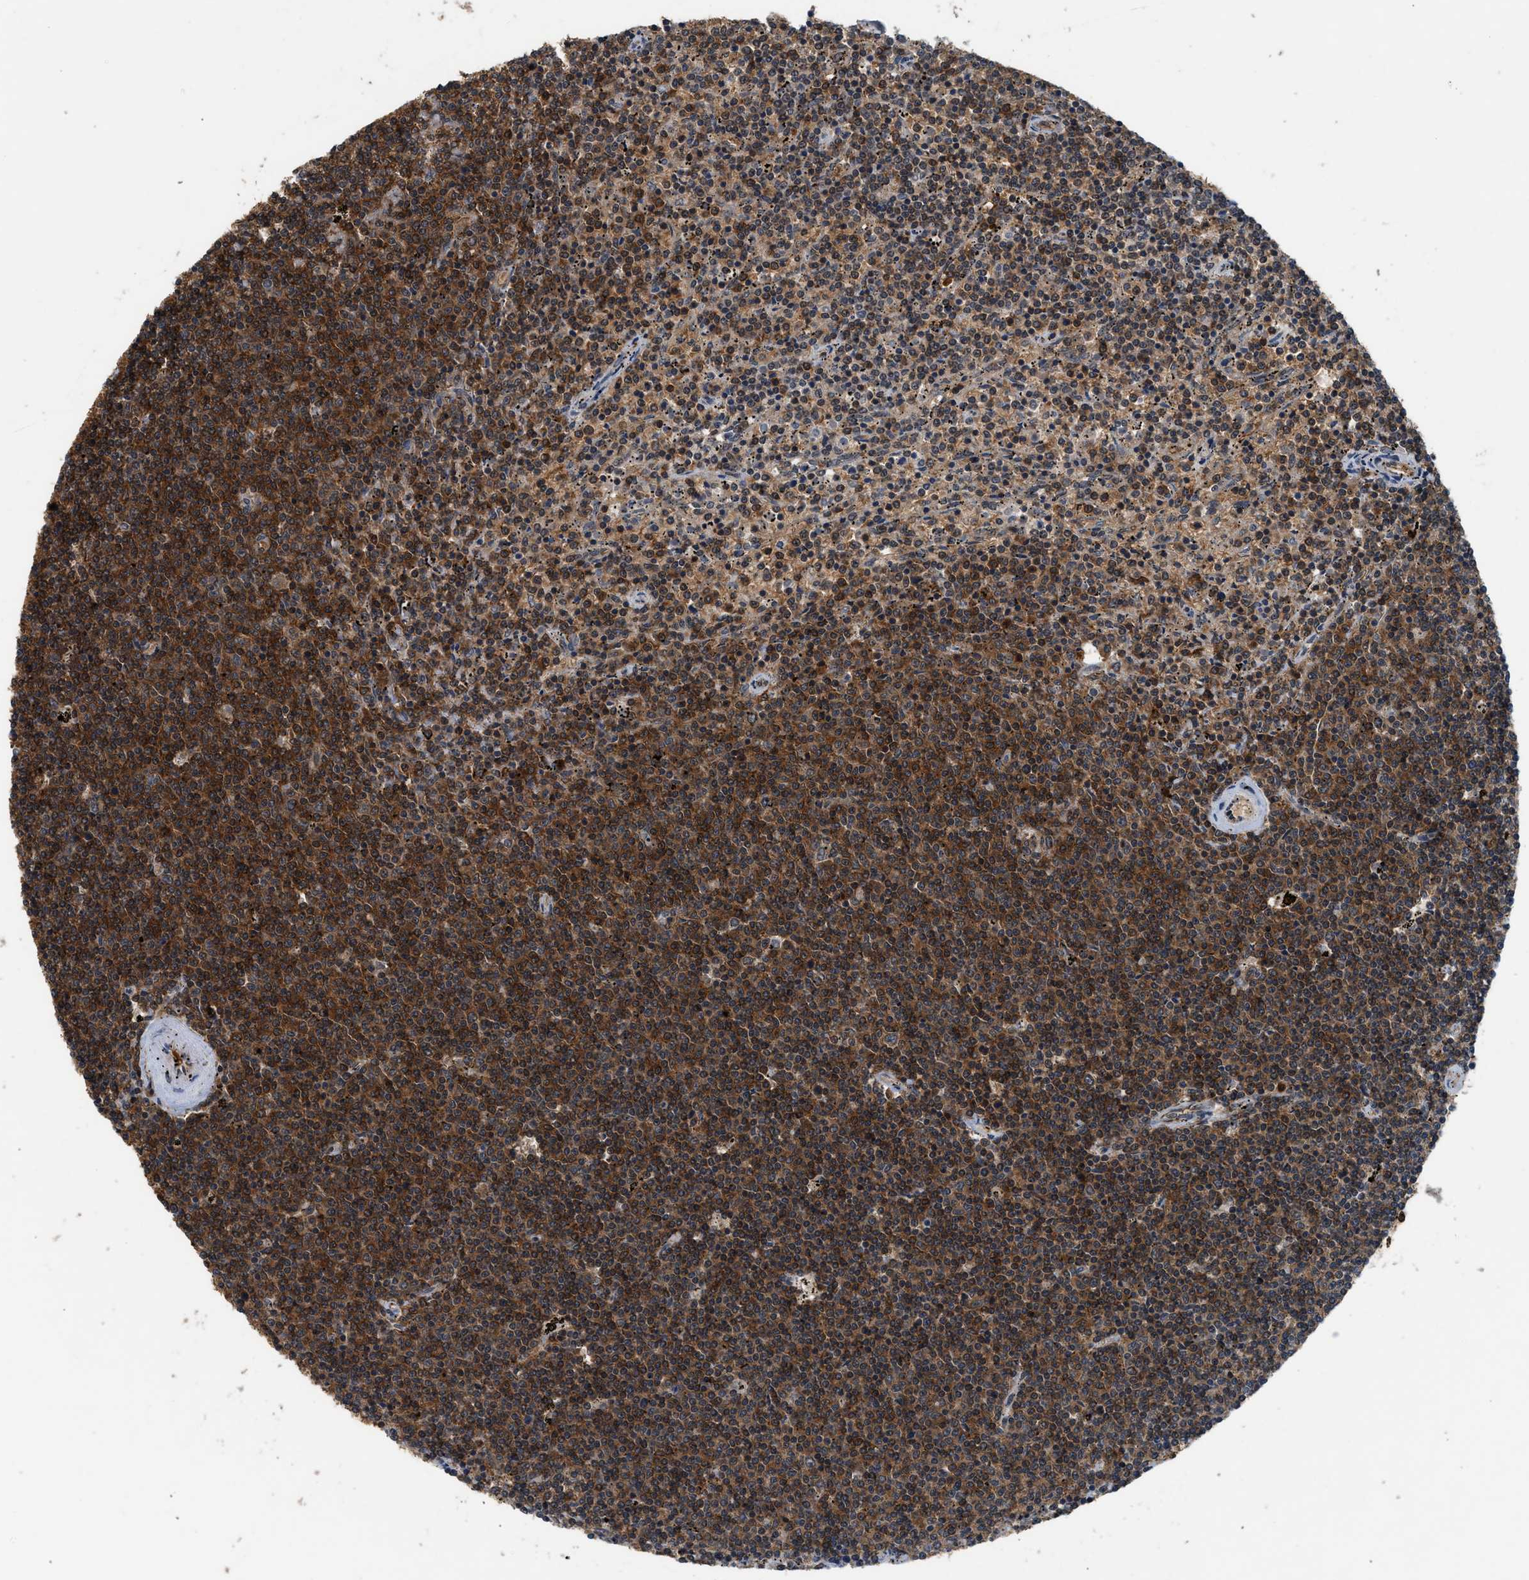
{"staining": {"intensity": "moderate", "quantity": "25%-75%", "location": "cytoplasmic/membranous"}, "tissue": "lymphoma", "cell_type": "Tumor cells", "image_type": "cancer", "snomed": [{"axis": "morphology", "description": "Malignant lymphoma, non-Hodgkin's type, Low grade"}, {"axis": "topography", "description": "Spleen"}], "caption": "Moderate cytoplasmic/membranous positivity for a protein is seen in approximately 25%-75% of tumor cells of malignant lymphoma, non-Hodgkin's type (low-grade) using immunohistochemistry (IHC).", "gene": "OXSR1", "patient": {"sex": "female", "age": 50}}